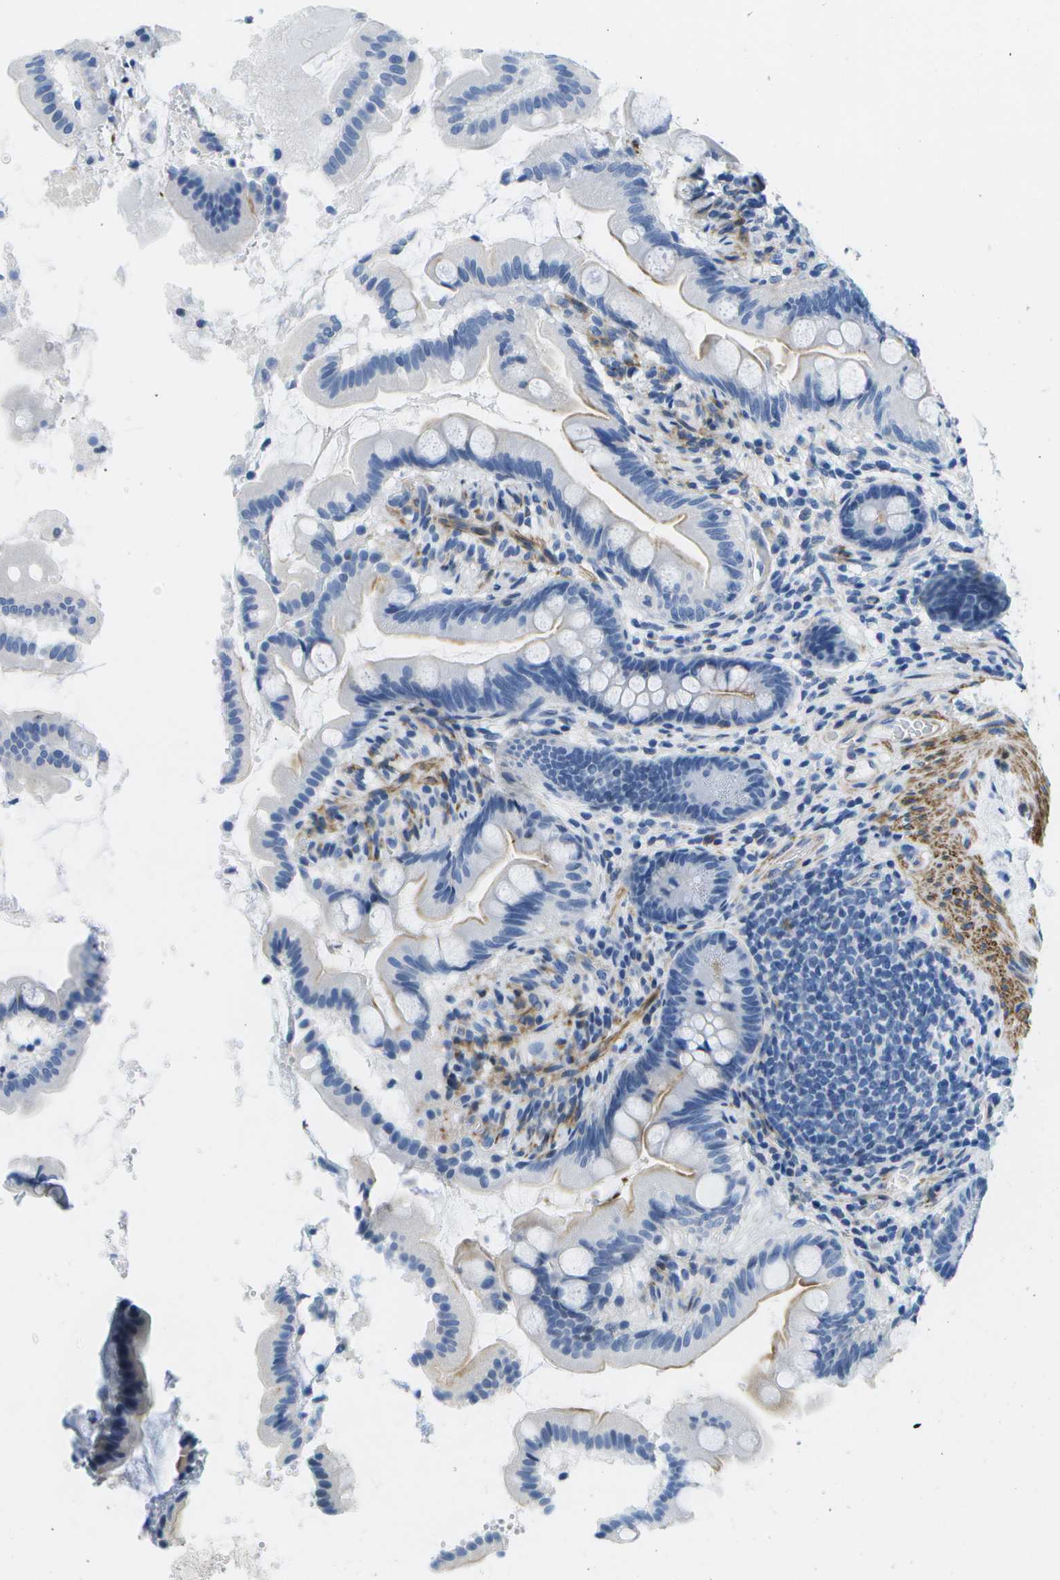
{"staining": {"intensity": "moderate", "quantity": "25%-75%", "location": "cytoplasmic/membranous"}, "tissue": "small intestine", "cell_type": "Glandular cells", "image_type": "normal", "snomed": [{"axis": "morphology", "description": "Normal tissue, NOS"}, {"axis": "topography", "description": "Small intestine"}], "caption": "IHC photomicrograph of benign small intestine: human small intestine stained using immunohistochemistry (IHC) exhibits medium levels of moderate protein expression localized specifically in the cytoplasmic/membranous of glandular cells, appearing as a cytoplasmic/membranous brown color.", "gene": "ADGRG6", "patient": {"sex": "female", "age": 56}}